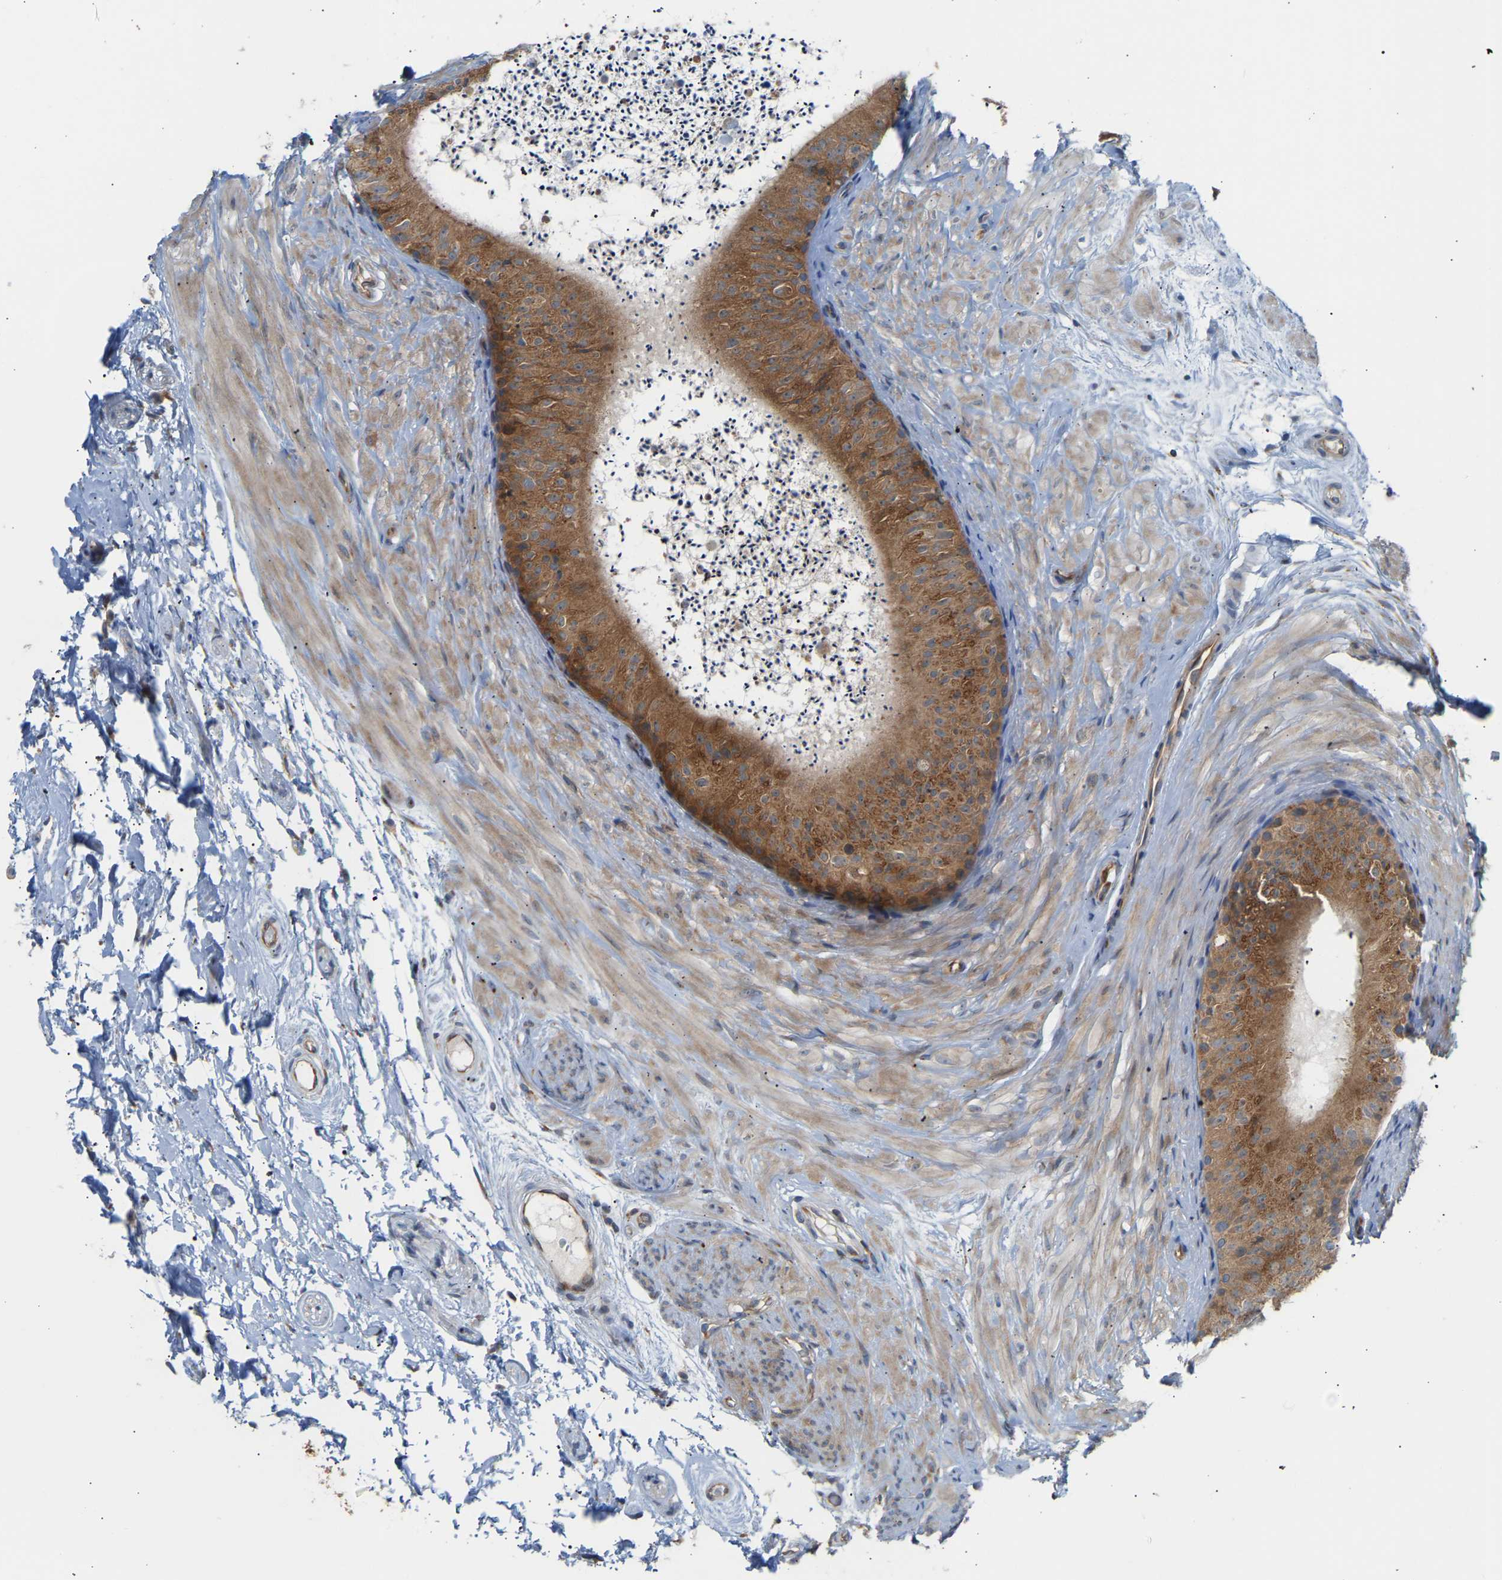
{"staining": {"intensity": "strong", "quantity": ">75%", "location": "cytoplasmic/membranous"}, "tissue": "epididymis", "cell_type": "Glandular cells", "image_type": "normal", "snomed": [{"axis": "morphology", "description": "Normal tissue, NOS"}, {"axis": "topography", "description": "Epididymis"}], "caption": "Benign epididymis demonstrates strong cytoplasmic/membranous staining in approximately >75% of glandular cells, visualized by immunohistochemistry.", "gene": "GCN1", "patient": {"sex": "male", "age": 56}}